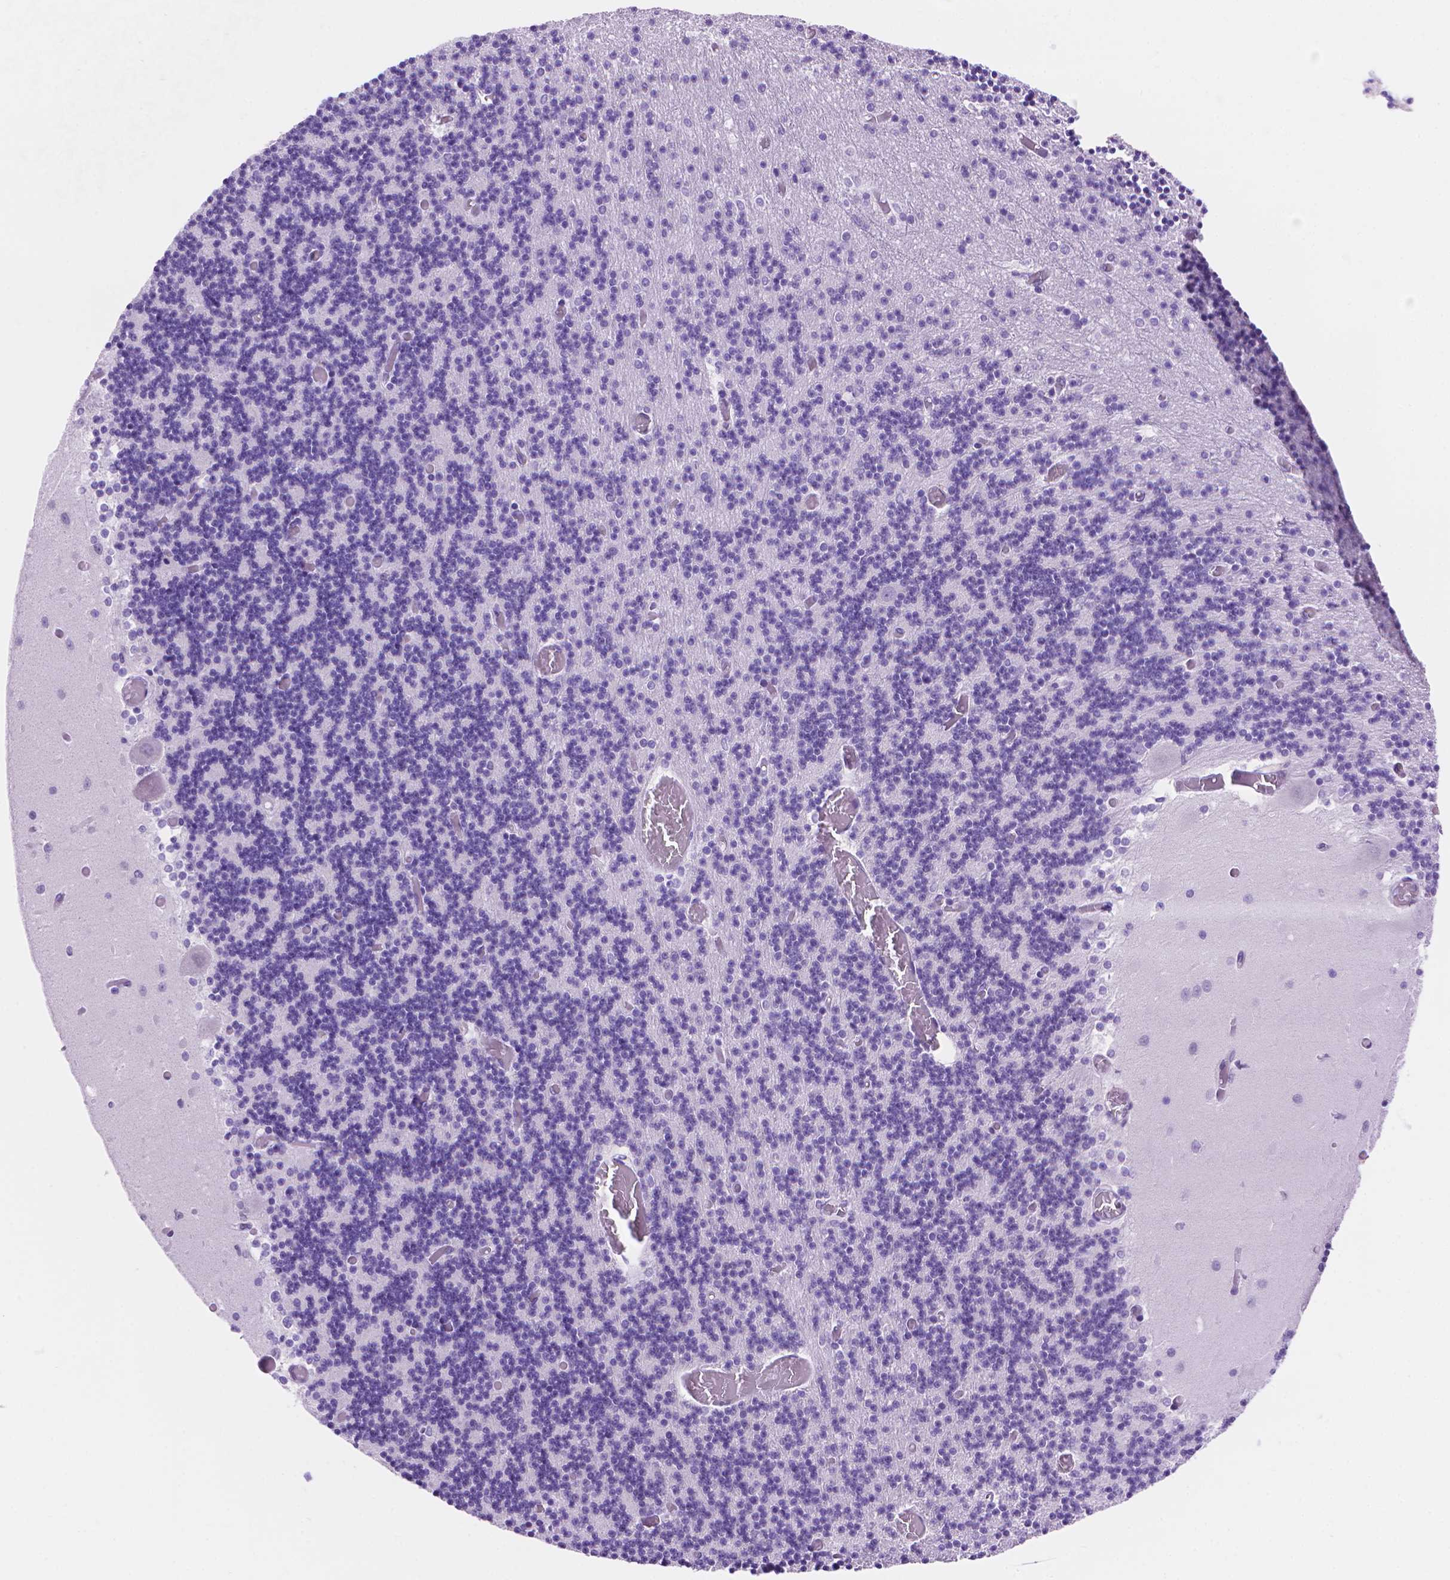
{"staining": {"intensity": "negative", "quantity": "none", "location": "none"}, "tissue": "cerebellum", "cell_type": "Cells in granular layer", "image_type": "normal", "snomed": [{"axis": "morphology", "description": "Normal tissue, NOS"}, {"axis": "topography", "description": "Cerebellum"}], "caption": "Immunohistochemistry of benign human cerebellum demonstrates no expression in cells in granular layer.", "gene": "UBN1", "patient": {"sex": "female", "age": 28}}